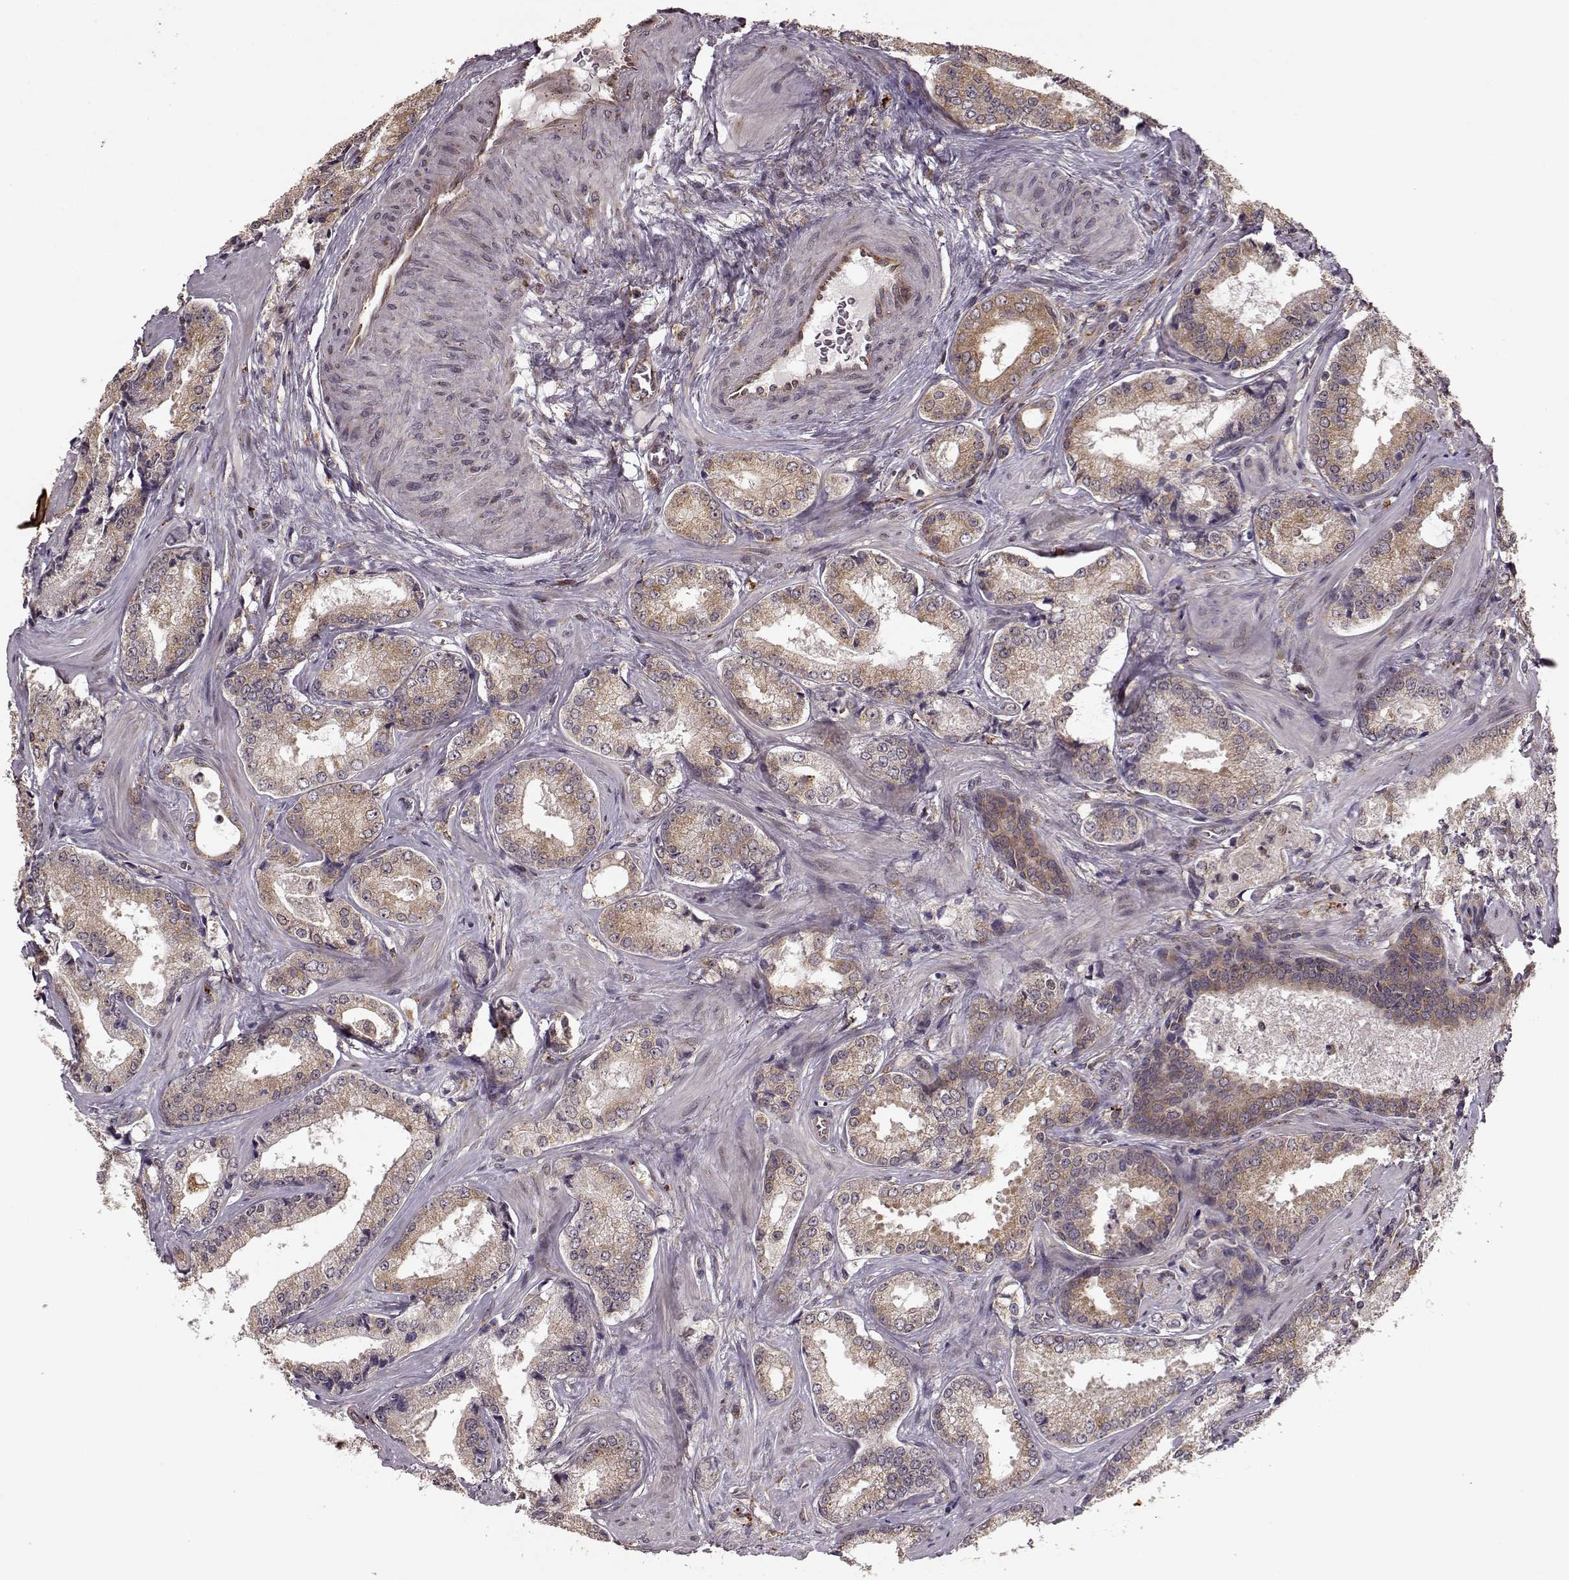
{"staining": {"intensity": "weak", "quantity": ">75%", "location": "cytoplasmic/membranous"}, "tissue": "prostate cancer", "cell_type": "Tumor cells", "image_type": "cancer", "snomed": [{"axis": "morphology", "description": "Adenocarcinoma, Low grade"}, {"axis": "topography", "description": "Prostate"}], "caption": "Human prostate cancer stained for a protein (brown) reveals weak cytoplasmic/membranous positive staining in about >75% of tumor cells.", "gene": "YIPF5", "patient": {"sex": "male", "age": 56}}